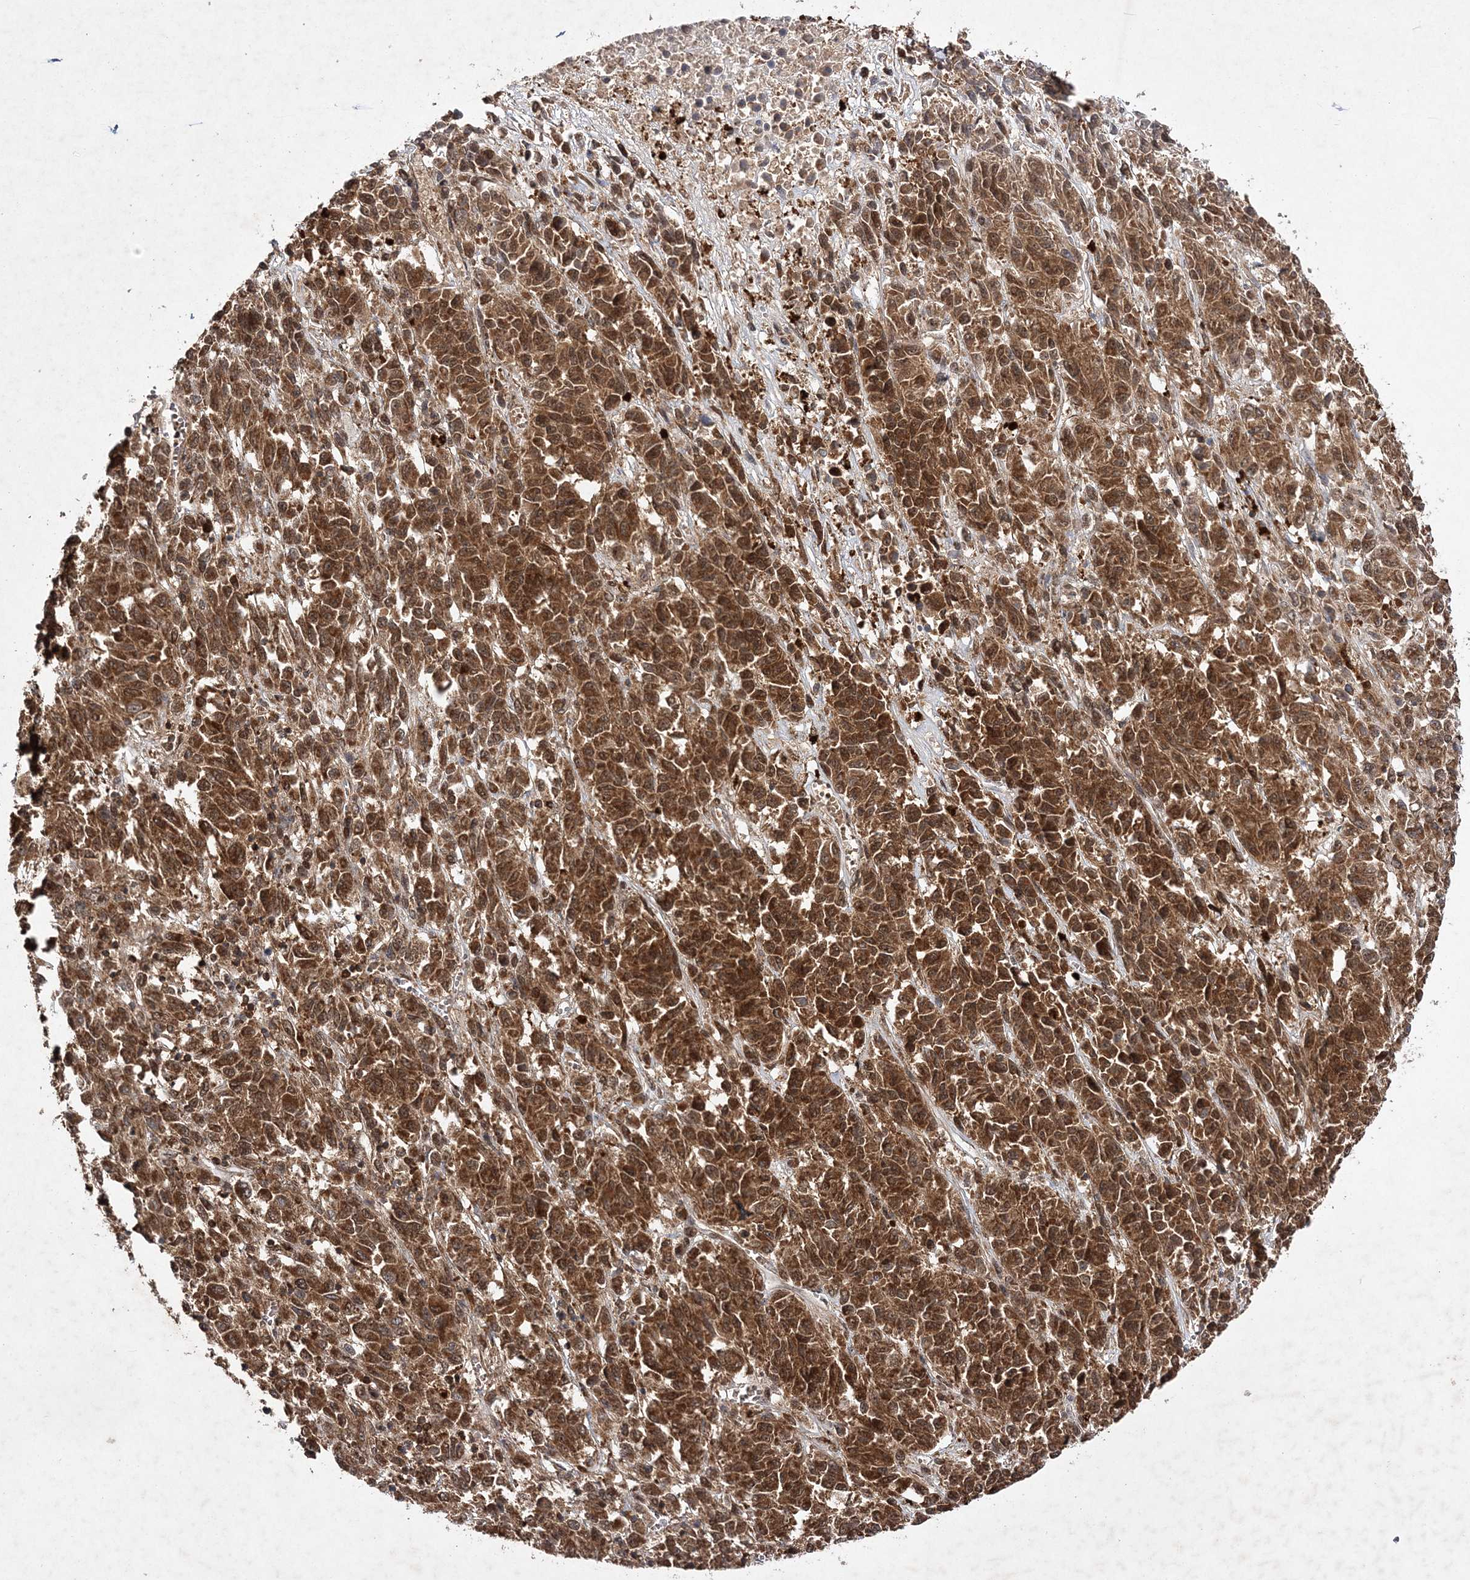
{"staining": {"intensity": "moderate", "quantity": ">75%", "location": "cytoplasmic/membranous,nuclear"}, "tissue": "melanoma", "cell_type": "Tumor cells", "image_type": "cancer", "snomed": [{"axis": "morphology", "description": "Malignant melanoma, Metastatic site"}, {"axis": "topography", "description": "Lung"}], "caption": "A brown stain labels moderate cytoplasmic/membranous and nuclear staining of a protein in malignant melanoma (metastatic site) tumor cells. The staining is performed using DAB brown chromogen to label protein expression. The nuclei are counter-stained blue using hematoxylin.", "gene": "NIF3L1", "patient": {"sex": "male", "age": 64}}